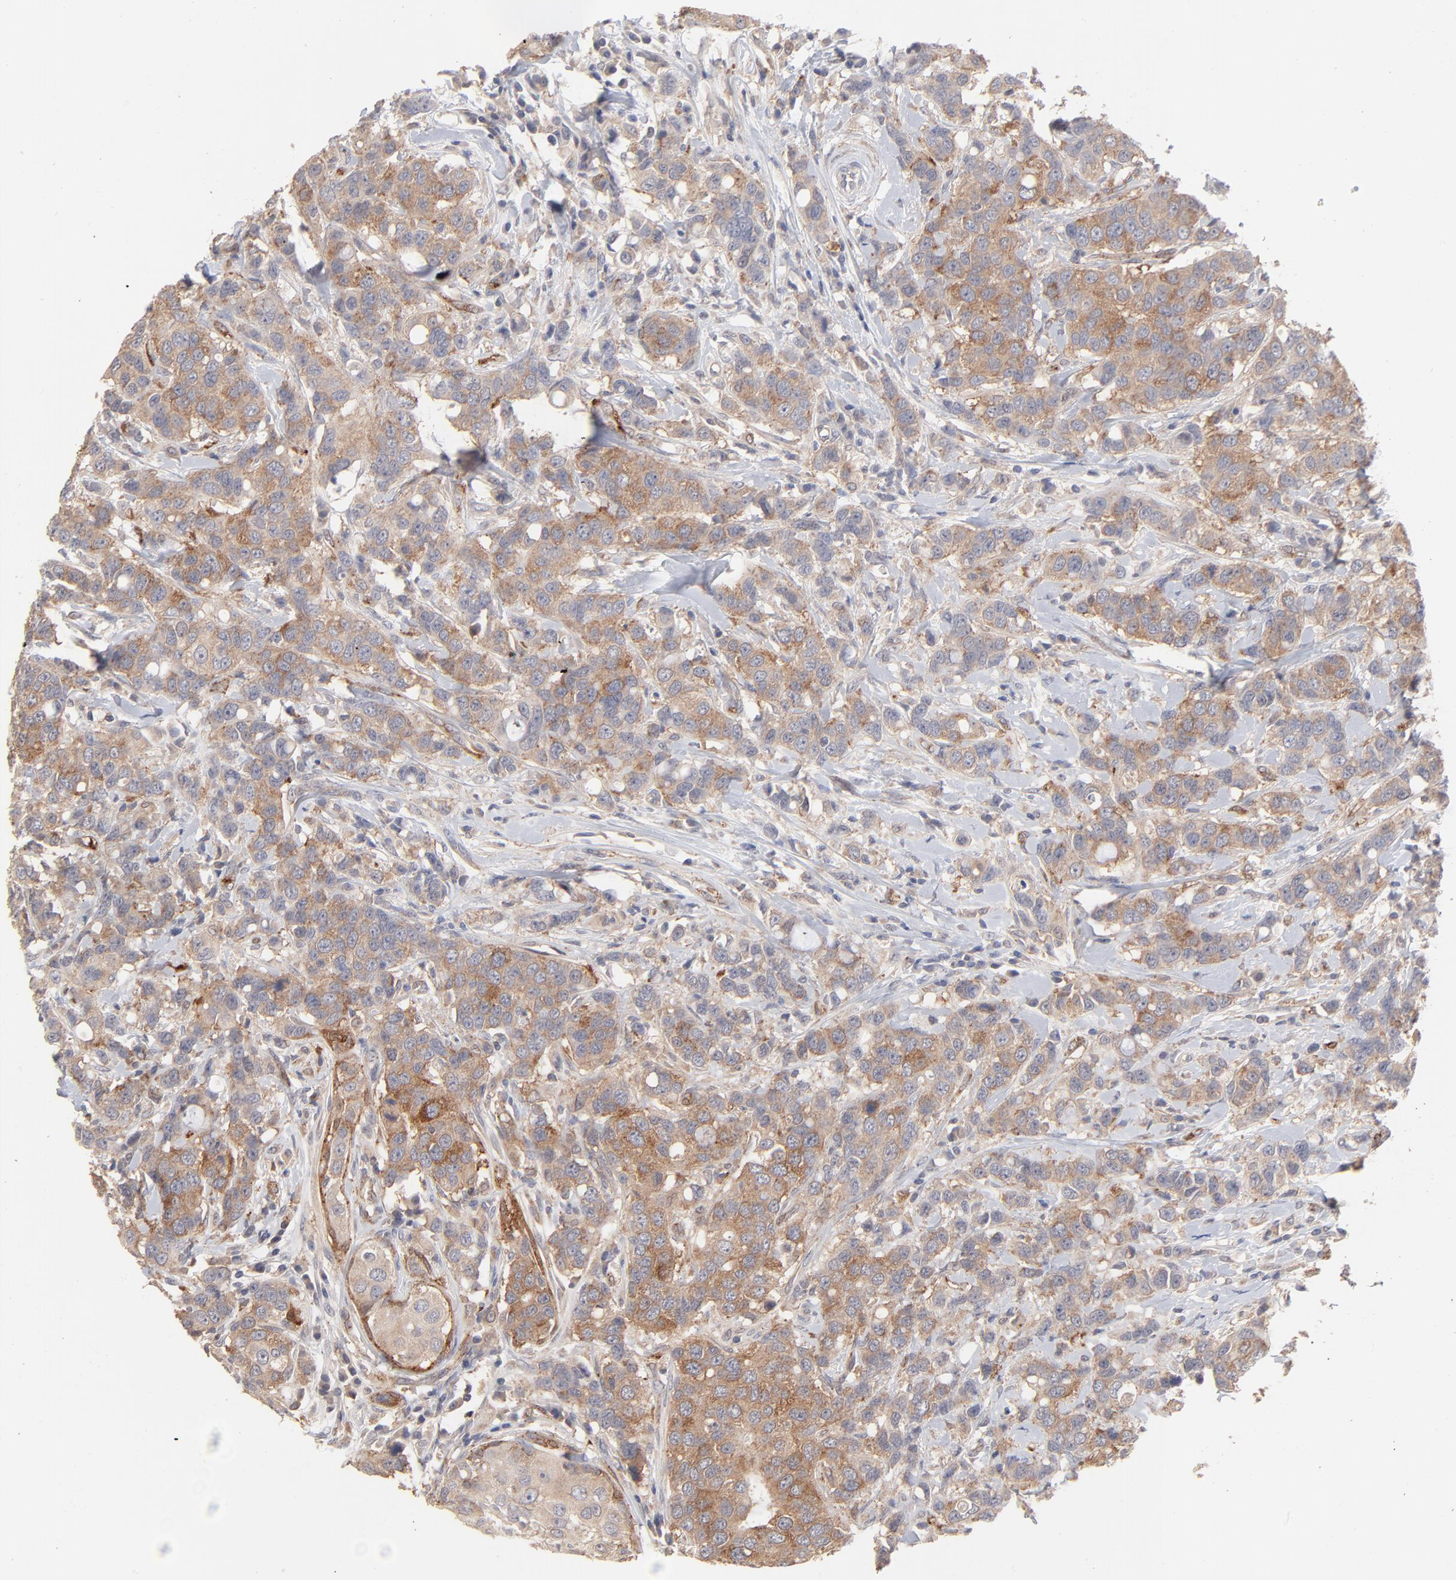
{"staining": {"intensity": "moderate", "quantity": ">75%", "location": "cytoplasmic/membranous"}, "tissue": "breast cancer", "cell_type": "Tumor cells", "image_type": "cancer", "snomed": [{"axis": "morphology", "description": "Duct carcinoma"}, {"axis": "topography", "description": "Breast"}], "caption": "Moderate cytoplasmic/membranous protein staining is appreciated in about >75% of tumor cells in intraductal carcinoma (breast). (brown staining indicates protein expression, while blue staining denotes nuclei).", "gene": "IVNS1ABP", "patient": {"sex": "female", "age": 27}}